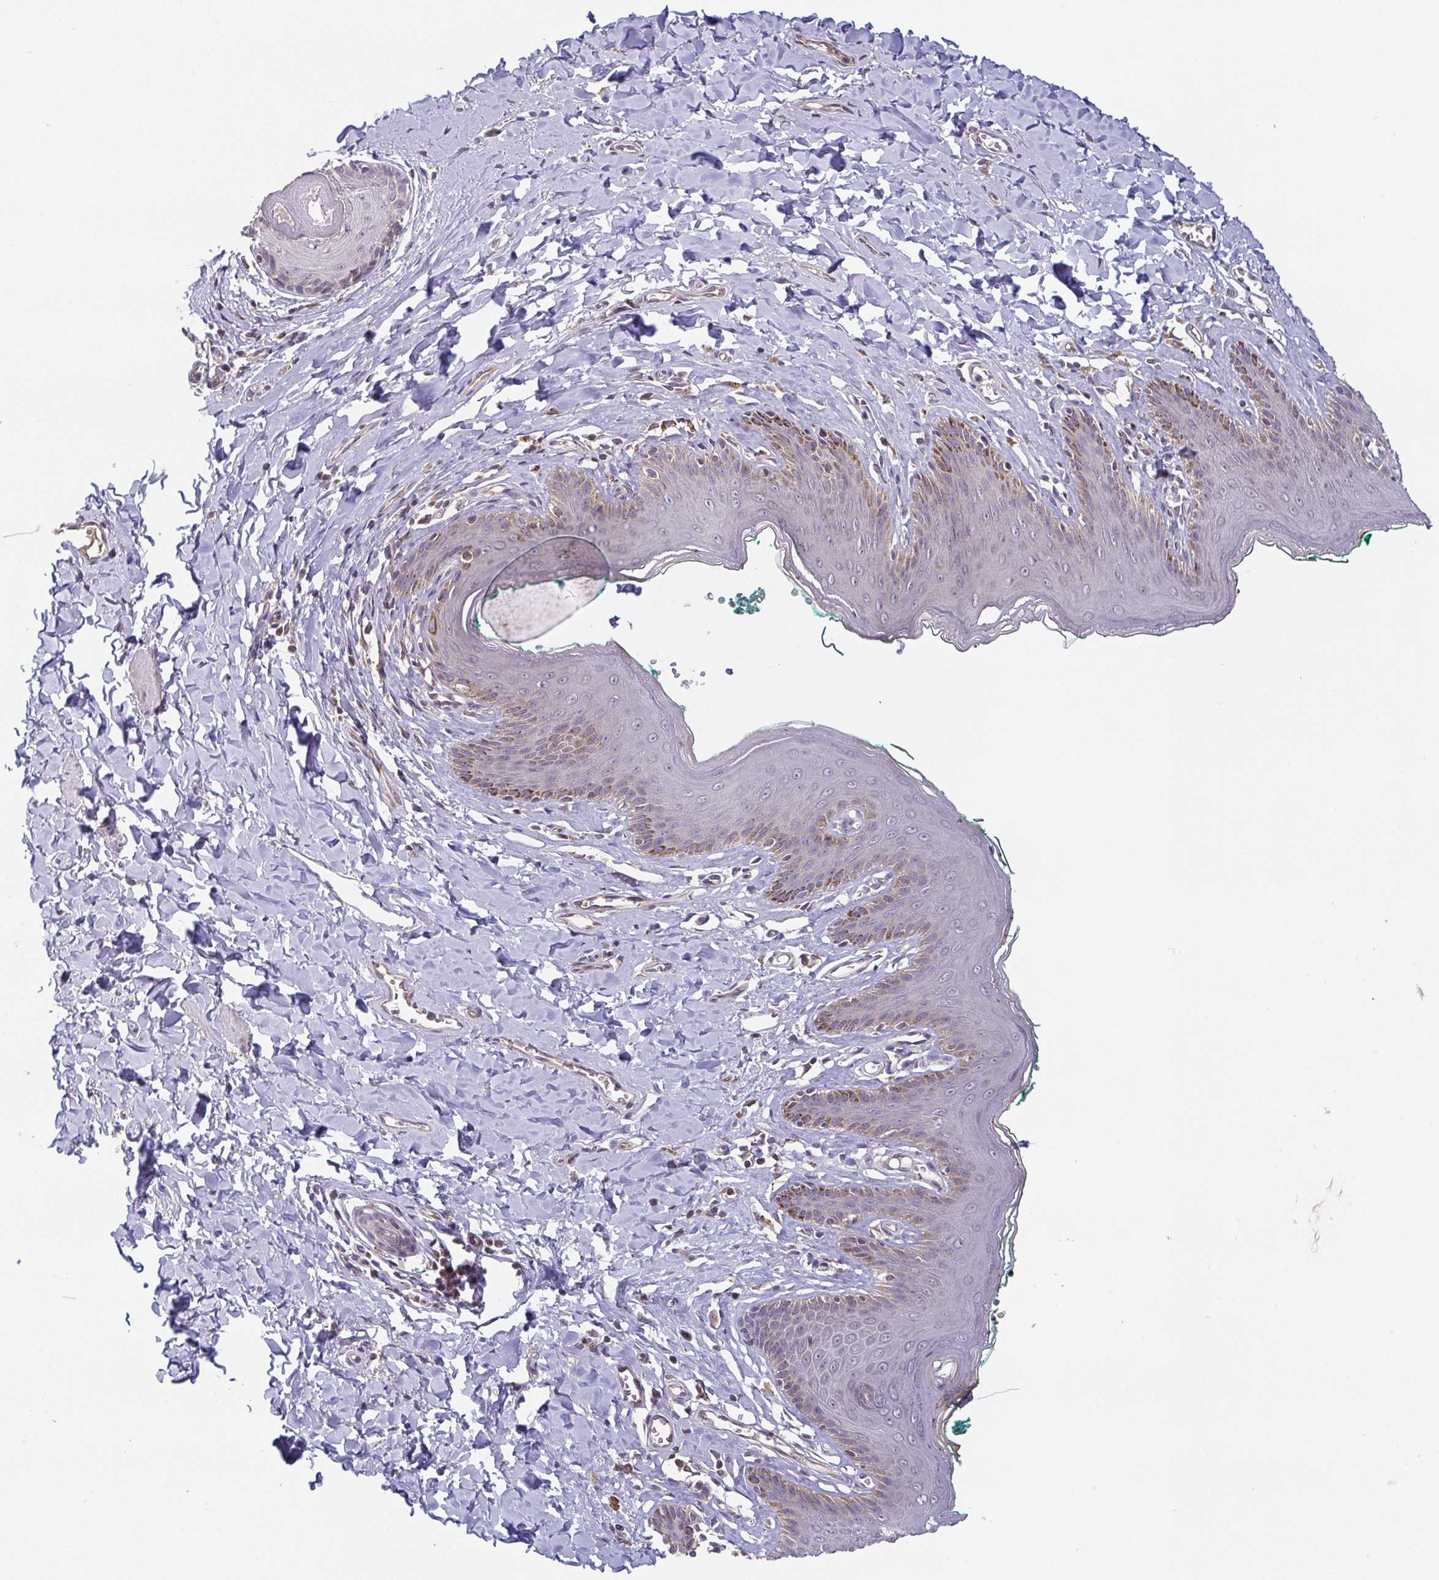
{"staining": {"intensity": "weak", "quantity": "25%-75%", "location": "cytoplasmic/membranous"}, "tissue": "skin", "cell_type": "Epidermal cells", "image_type": "normal", "snomed": [{"axis": "morphology", "description": "Normal tissue, NOS"}, {"axis": "topography", "description": "Vulva"}, {"axis": "topography", "description": "Peripheral nerve tissue"}], "caption": "Brown immunohistochemical staining in benign skin reveals weak cytoplasmic/membranous positivity in approximately 25%-75% of epidermal cells. Using DAB (3,3'-diaminobenzidine) (brown) and hematoxylin (blue) stains, captured at high magnification using brightfield microscopy.", "gene": "OSBPL7", "patient": {"sex": "female", "age": 66}}